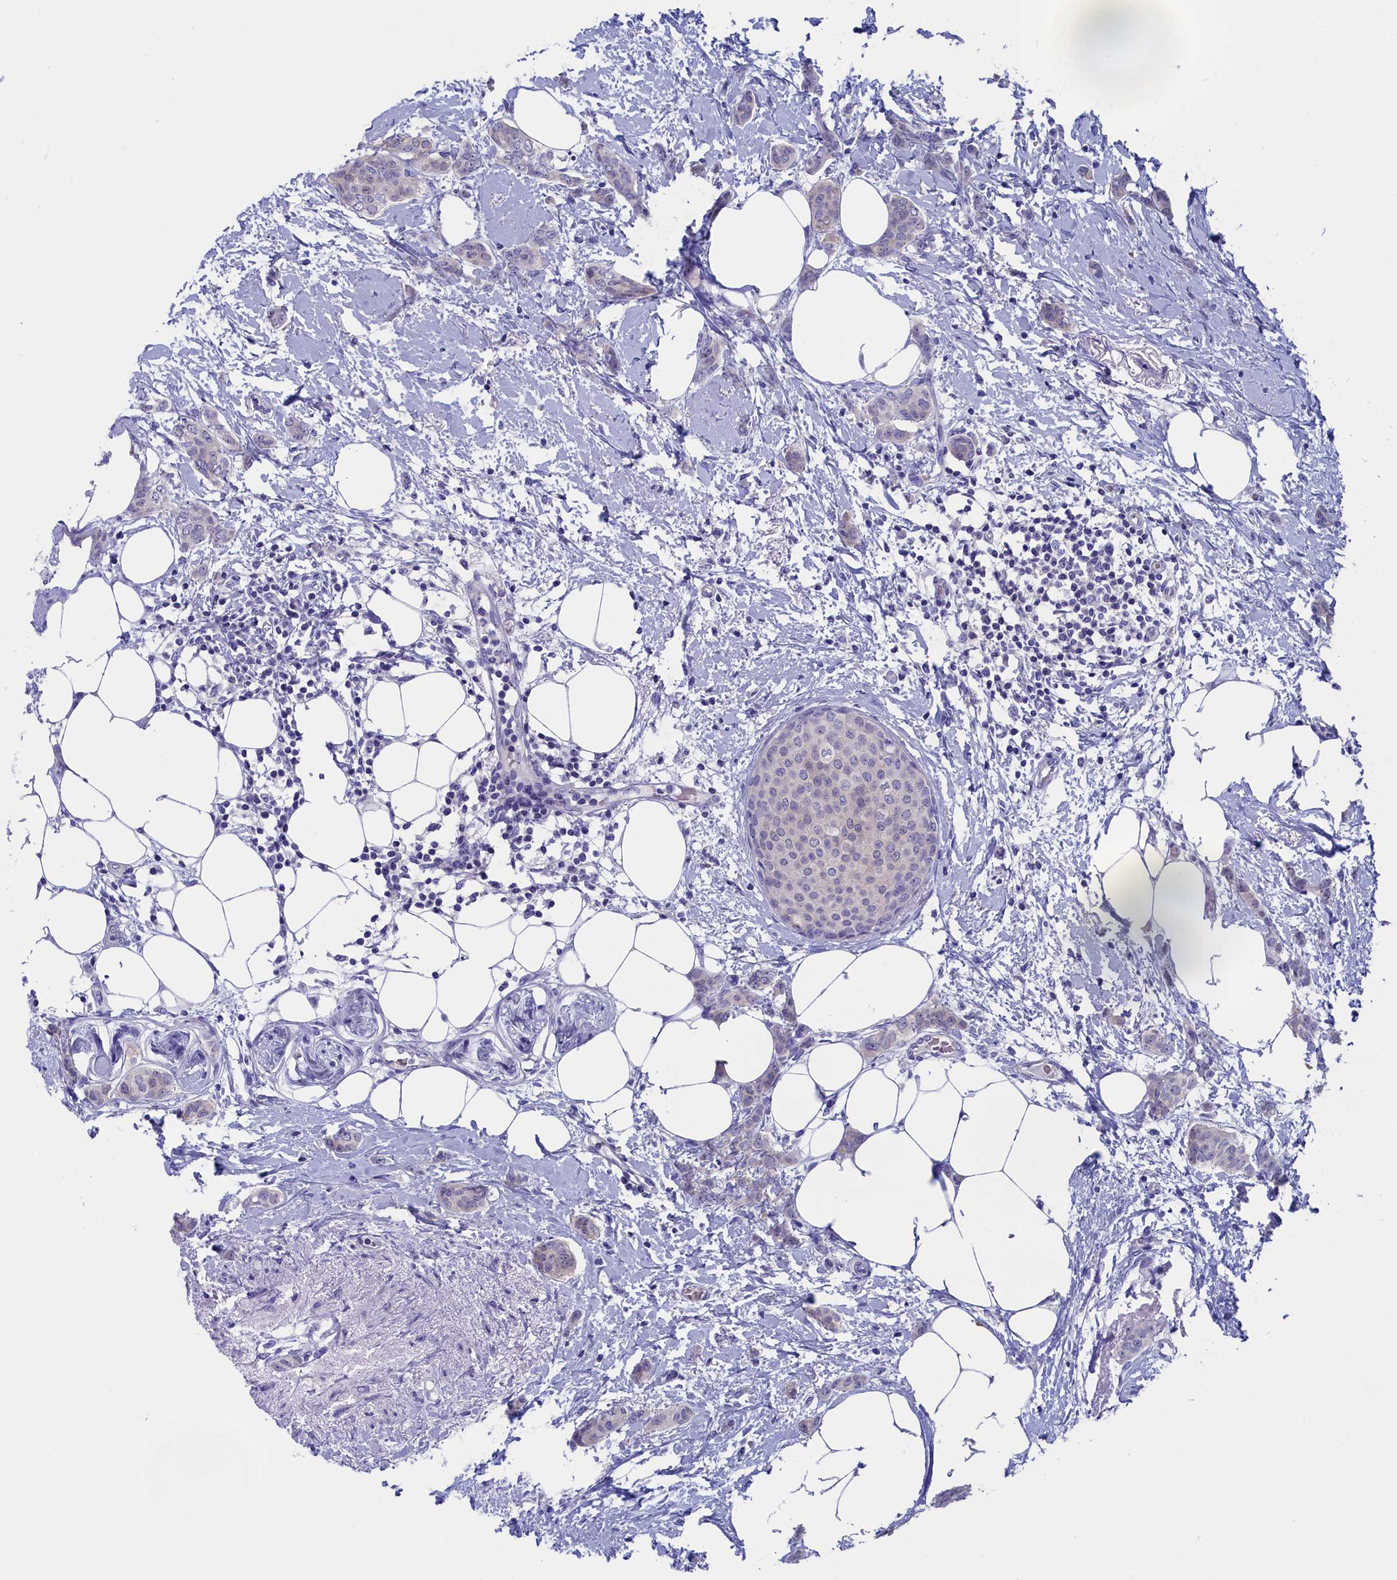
{"staining": {"intensity": "negative", "quantity": "none", "location": "none"}, "tissue": "breast cancer", "cell_type": "Tumor cells", "image_type": "cancer", "snomed": [{"axis": "morphology", "description": "Duct carcinoma"}, {"axis": "topography", "description": "Breast"}], "caption": "DAB immunohistochemical staining of breast cancer shows no significant expression in tumor cells. The staining is performed using DAB (3,3'-diaminobenzidine) brown chromogen with nuclei counter-stained in using hematoxylin.", "gene": "VPS35L", "patient": {"sex": "female", "age": 72}}